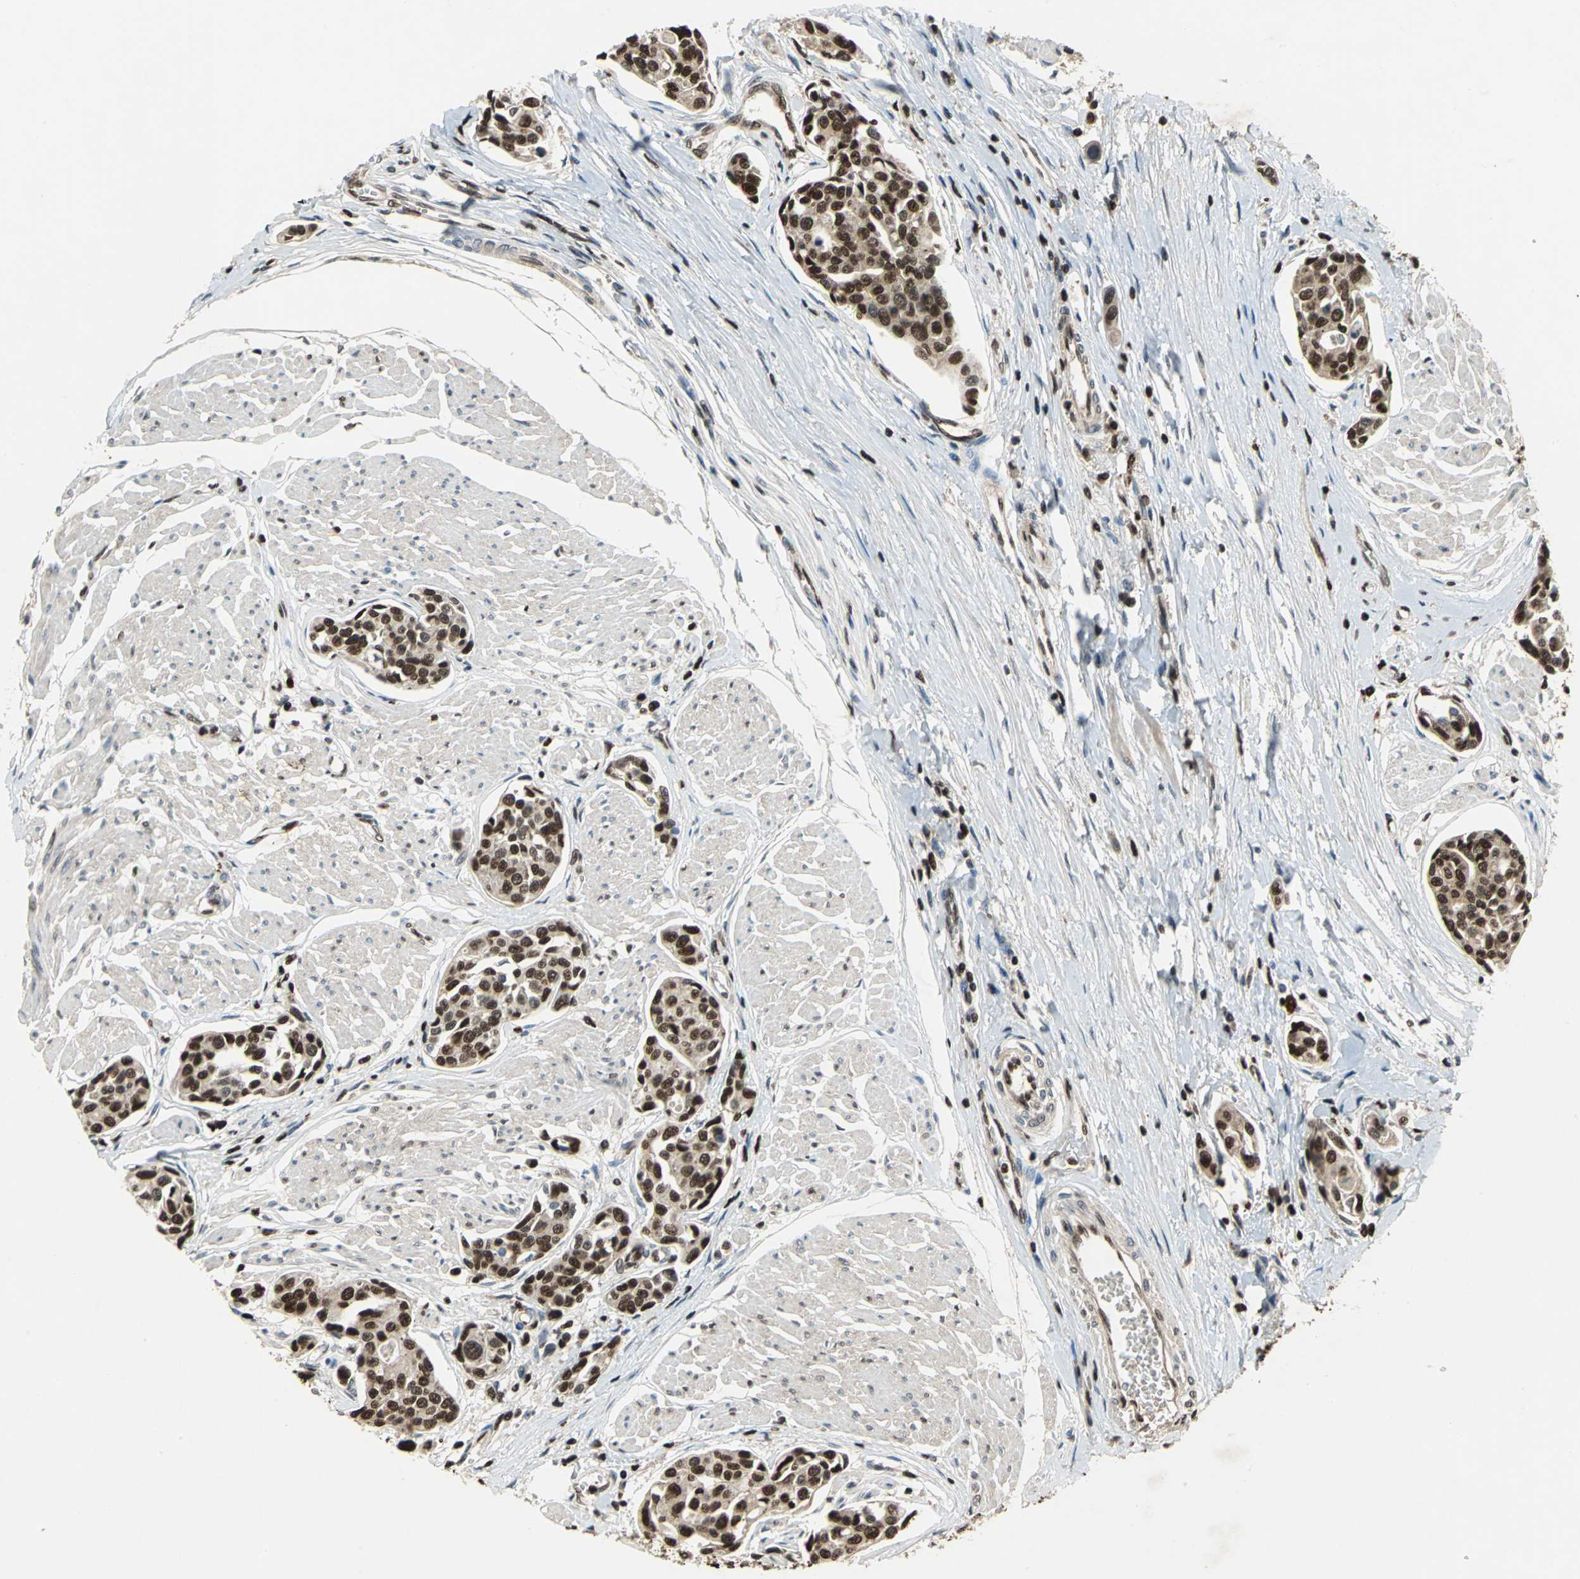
{"staining": {"intensity": "strong", "quantity": ">75%", "location": "nuclear"}, "tissue": "urothelial cancer", "cell_type": "Tumor cells", "image_type": "cancer", "snomed": [{"axis": "morphology", "description": "Urothelial carcinoma, High grade"}, {"axis": "topography", "description": "Urinary bladder"}], "caption": "Brown immunohistochemical staining in urothelial cancer shows strong nuclear positivity in approximately >75% of tumor cells.", "gene": "ANP32A", "patient": {"sex": "male", "age": 78}}